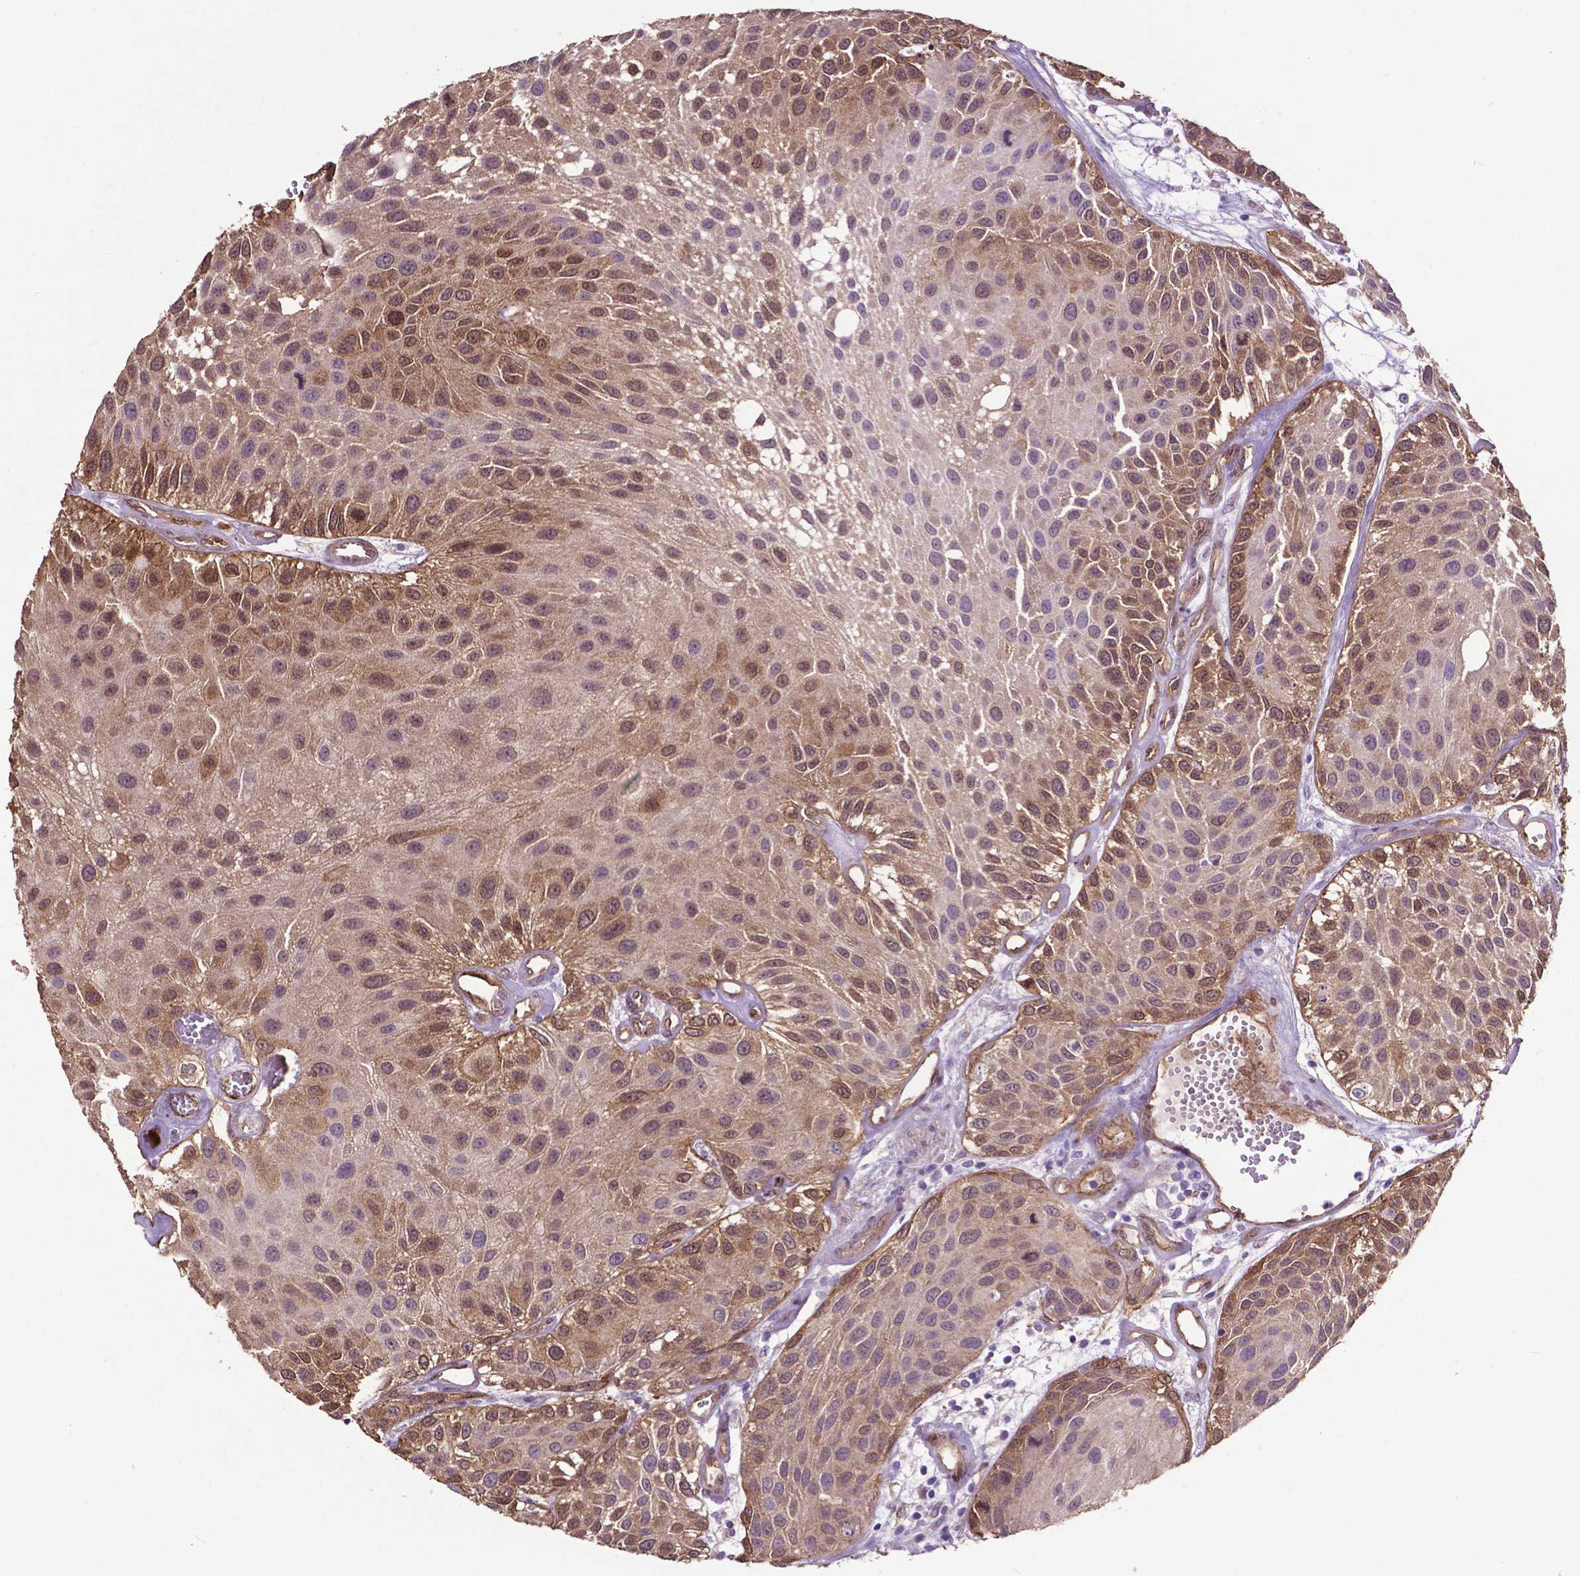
{"staining": {"intensity": "moderate", "quantity": "25%-75%", "location": "cytoplasmic/membranous,nuclear"}, "tissue": "urothelial cancer", "cell_type": "Tumor cells", "image_type": "cancer", "snomed": [{"axis": "morphology", "description": "Urothelial carcinoma, Low grade"}, {"axis": "topography", "description": "Urinary bladder"}], "caption": "Immunohistochemistry (IHC) photomicrograph of neoplastic tissue: low-grade urothelial carcinoma stained using IHC demonstrates medium levels of moderate protein expression localized specifically in the cytoplasmic/membranous and nuclear of tumor cells, appearing as a cytoplasmic/membranous and nuclear brown color.", "gene": "PDLIM1", "patient": {"sex": "female", "age": 87}}